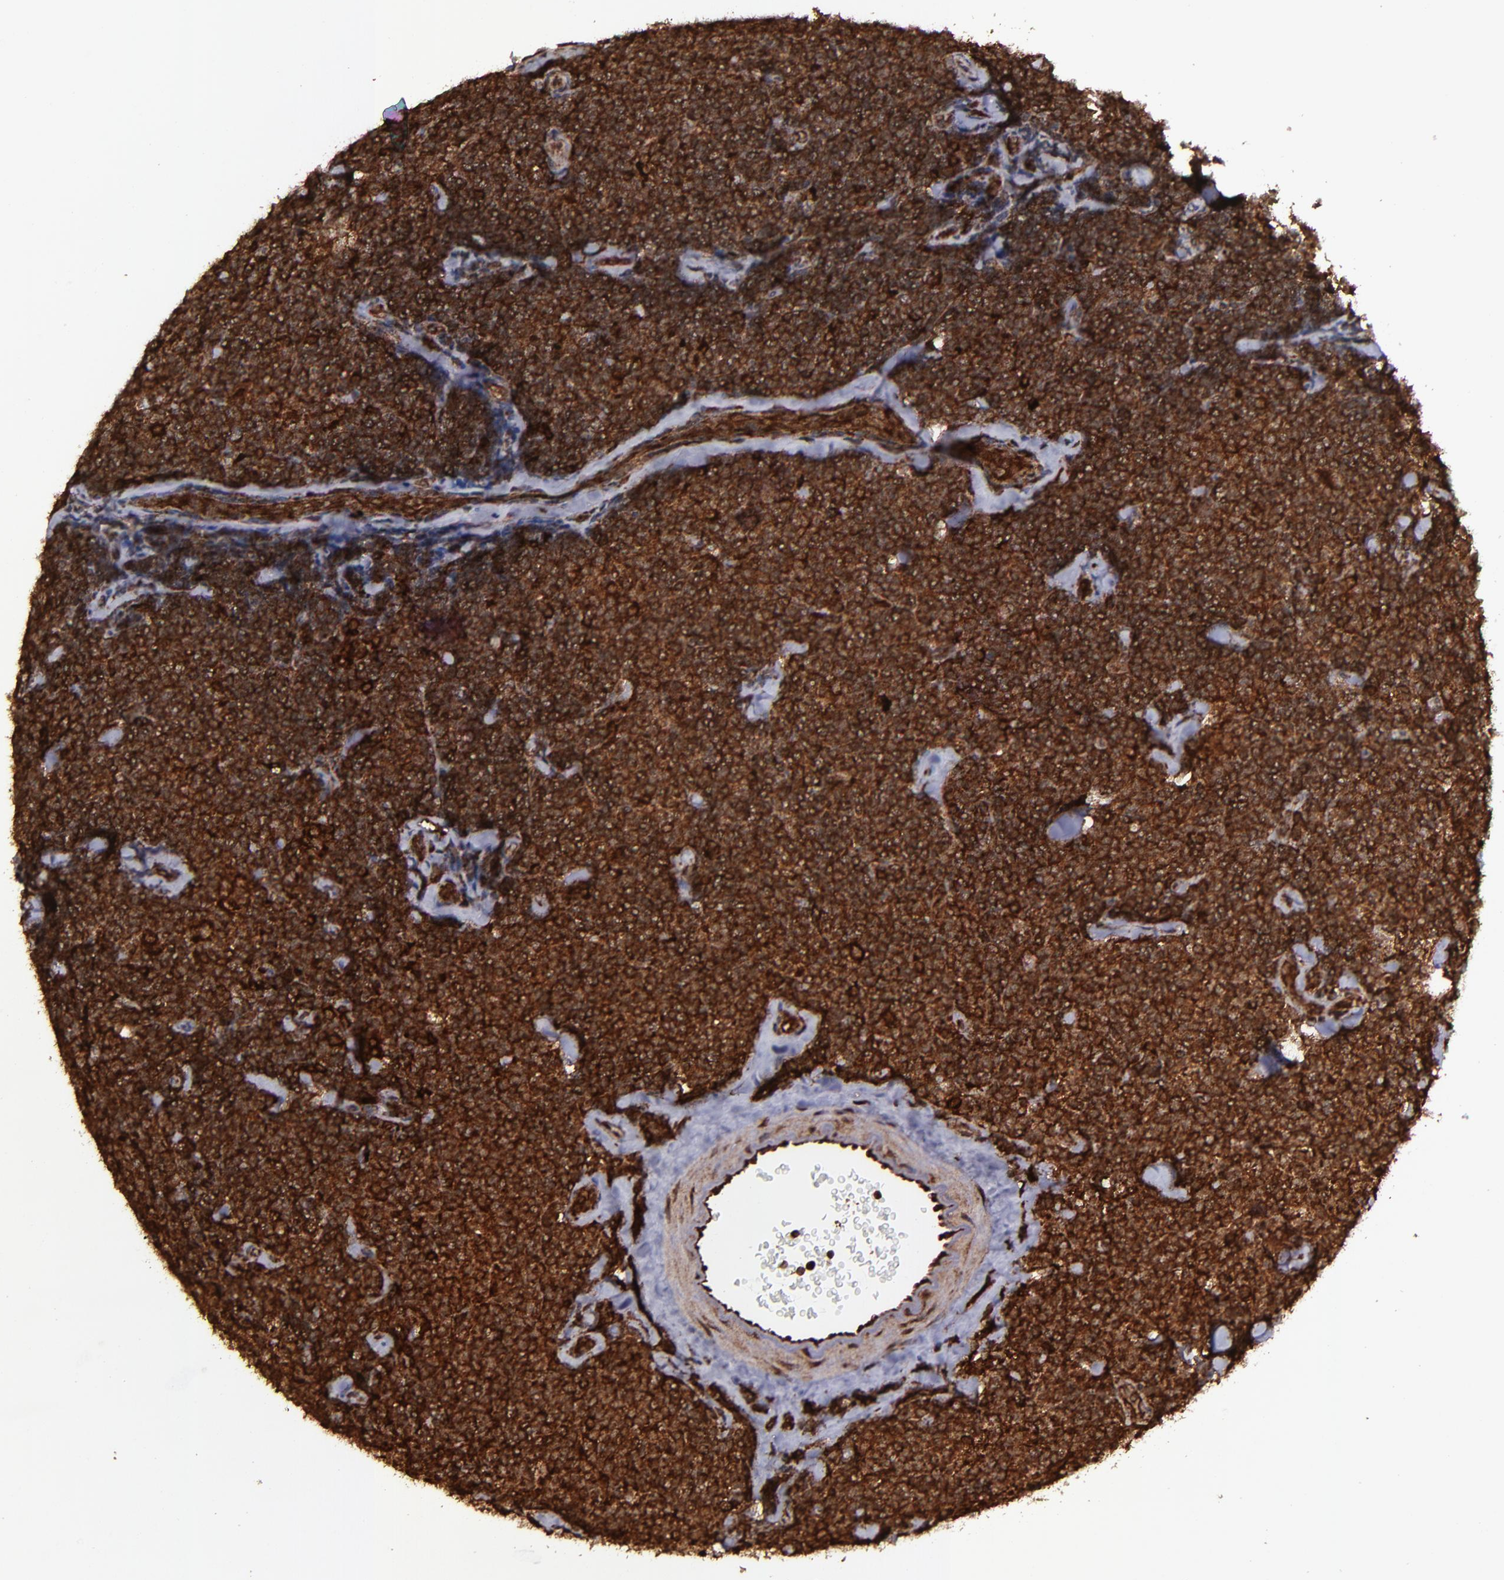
{"staining": {"intensity": "strong", "quantity": ">75%", "location": "cytoplasmic/membranous,nuclear"}, "tissue": "lymphoma", "cell_type": "Tumor cells", "image_type": "cancer", "snomed": [{"axis": "morphology", "description": "Malignant lymphoma, non-Hodgkin's type, Low grade"}, {"axis": "topography", "description": "Lymph node"}], "caption": "This photomicrograph demonstrates malignant lymphoma, non-Hodgkin's type (low-grade) stained with IHC to label a protein in brown. The cytoplasmic/membranous and nuclear of tumor cells show strong positivity for the protein. Nuclei are counter-stained blue.", "gene": "EIF4ENIF1", "patient": {"sex": "female", "age": 56}}